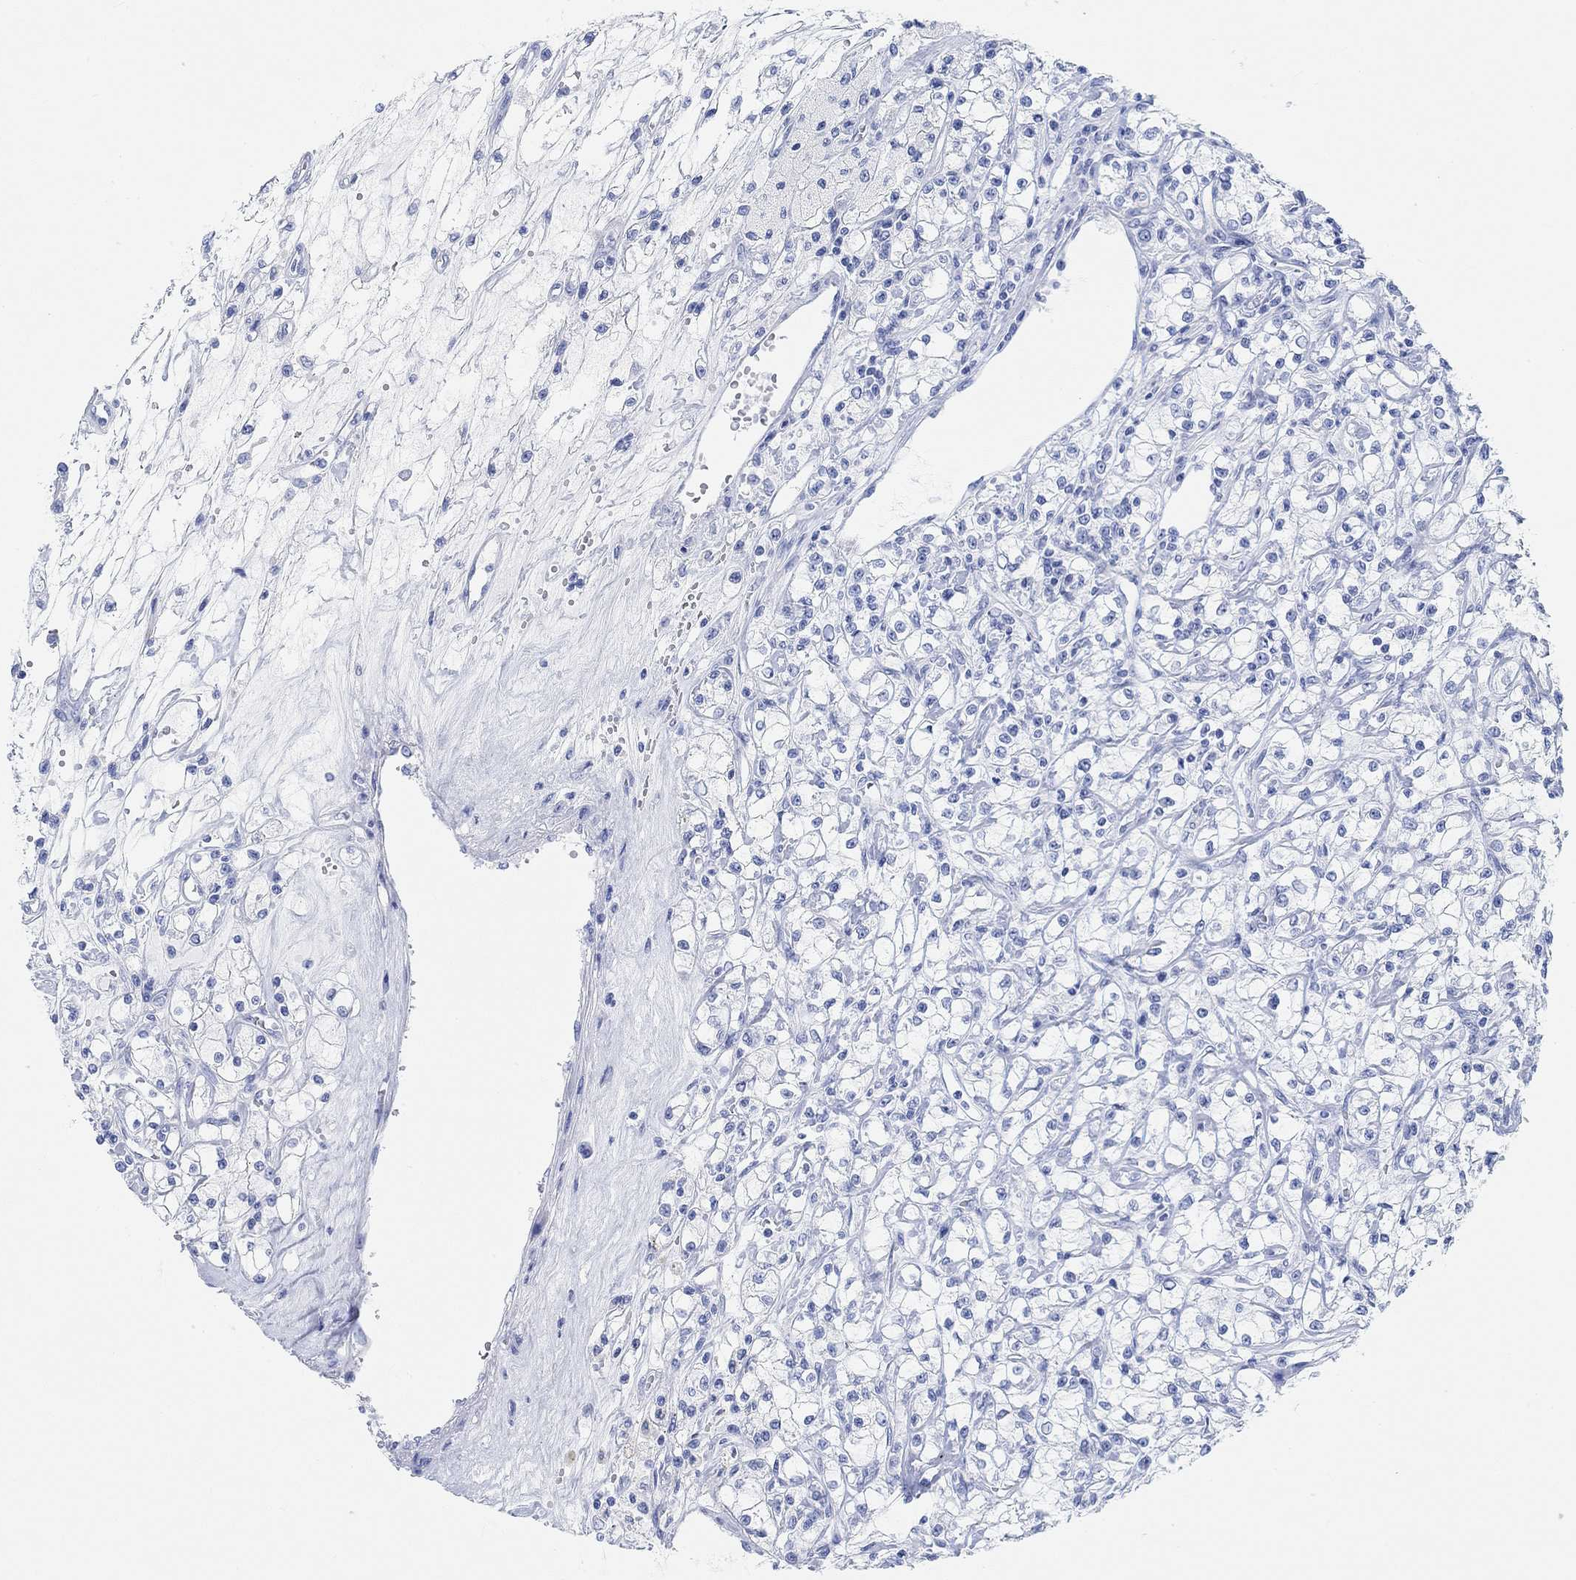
{"staining": {"intensity": "negative", "quantity": "none", "location": "none"}, "tissue": "renal cancer", "cell_type": "Tumor cells", "image_type": "cancer", "snomed": [{"axis": "morphology", "description": "Adenocarcinoma, NOS"}, {"axis": "topography", "description": "Kidney"}], "caption": "Adenocarcinoma (renal) was stained to show a protein in brown. There is no significant expression in tumor cells.", "gene": "ANKRD33", "patient": {"sex": "female", "age": 59}}